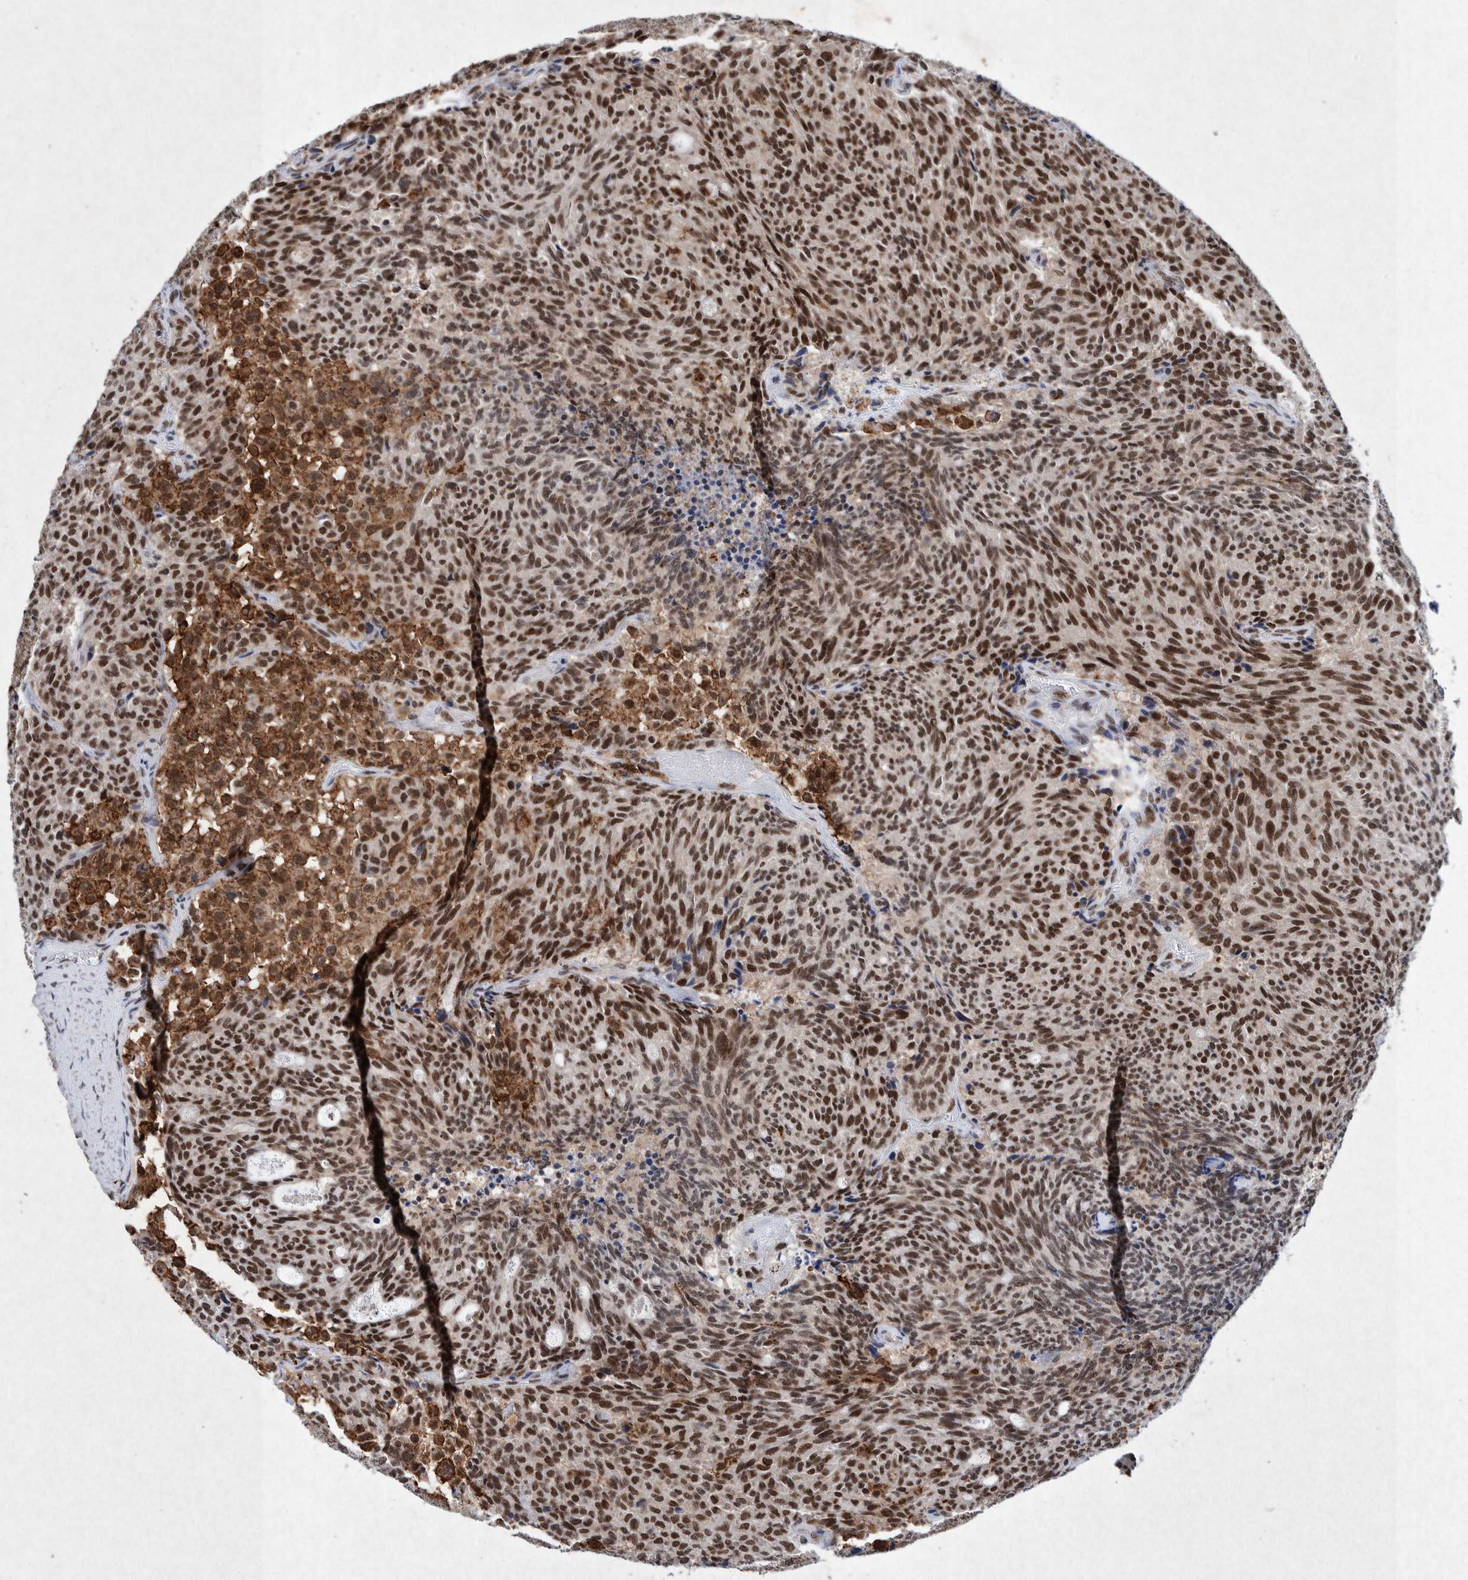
{"staining": {"intensity": "strong", "quantity": ">75%", "location": "nuclear"}, "tissue": "carcinoid", "cell_type": "Tumor cells", "image_type": "cancer", "snomed": [{"axis": "morphology", "description": "Carcinoid, malignant, NOS"}, {"axis": "topography", "description": "Pancreas"}], "caption": "This is an image of immunohistochemistry staining of carcinoid (malignant), which shows strong positivity in the nuclear of tumor cells.", "gene": "TAF10", "patient": {"sex": "female", "age": 54}}